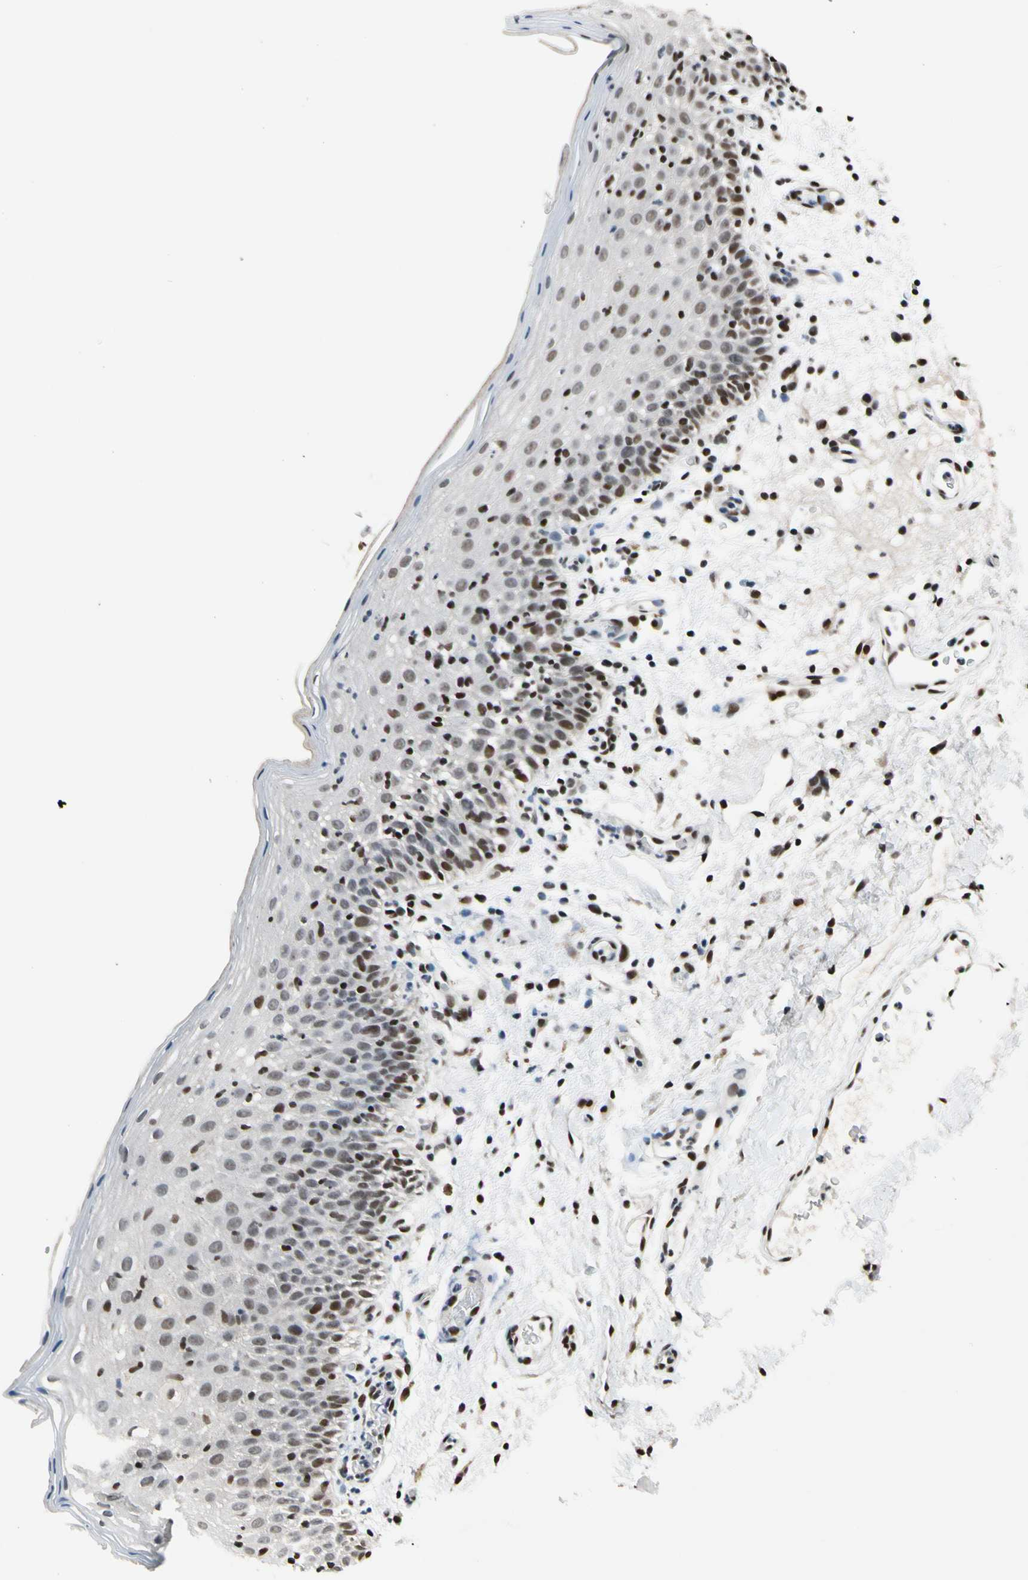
{"staining": {"intensity": "moderate", "quantity": "25%-75%", "location": "nuclear"}, "tissue": "oral mucosa", "cell_type": "Squamous epithelial cells", "image_type": "normal", "snomed": [{"axis": "morphology", "description": "Normal tissue, NOS"}, {"axis": "morphology", "description": "Squamous cell carcinoma, NOS"}, {"axis": "topography", "description": "Skeletal muscle"}, {"axis": "topography", "description": "Oral tissue"}], "caption": "A photomicrograph of oral mucosa stained for a protein displays moderate nuclear brown staining in squamous epithelial cells. The protein is shown in brown color, while the nuclei are stained blue.", "gene": "RECQL", "patient": {"sex": "male", "age": 71}}